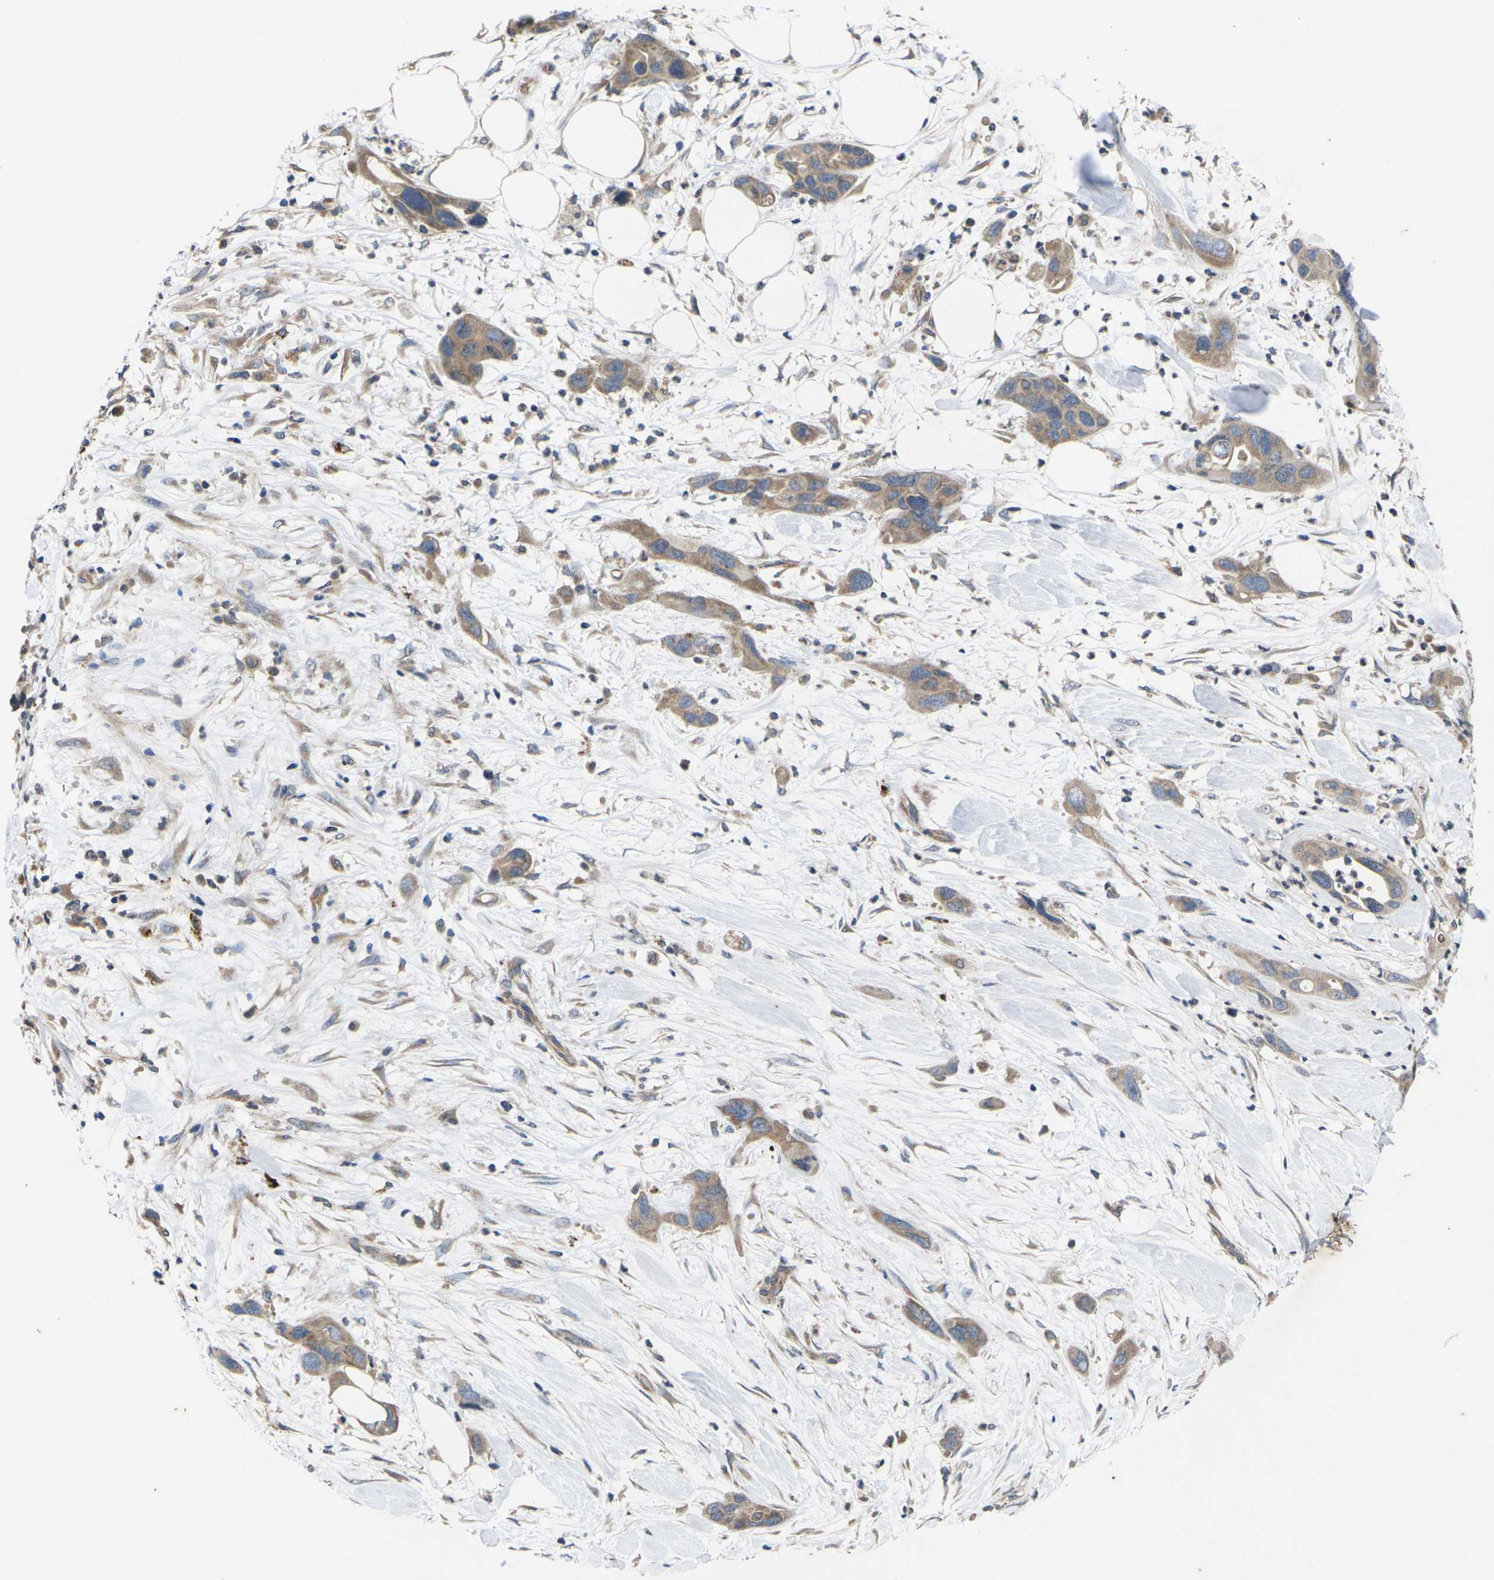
{"staining": {"intensity": "weak", "quantity": ">75%", "location": "cytoplasmic/membranous"}, "tissue": "pancreatic cancer", "cell_type": "Tumor cells", "image_type": "cancer", "snomed": [{"axis": "morphology", "description": "Adenocarcinoma, NOS"}, {"axis": "topography", "description": "Pancreas"}], "caption": "Human pancreatic cancer stained for a protein (brown) exhibits weak cytoplasmic/membranous positive expression in about >75% of tumor cells.", "gene": "DKK2", "patient": {"sex": "female", "age": 71}}